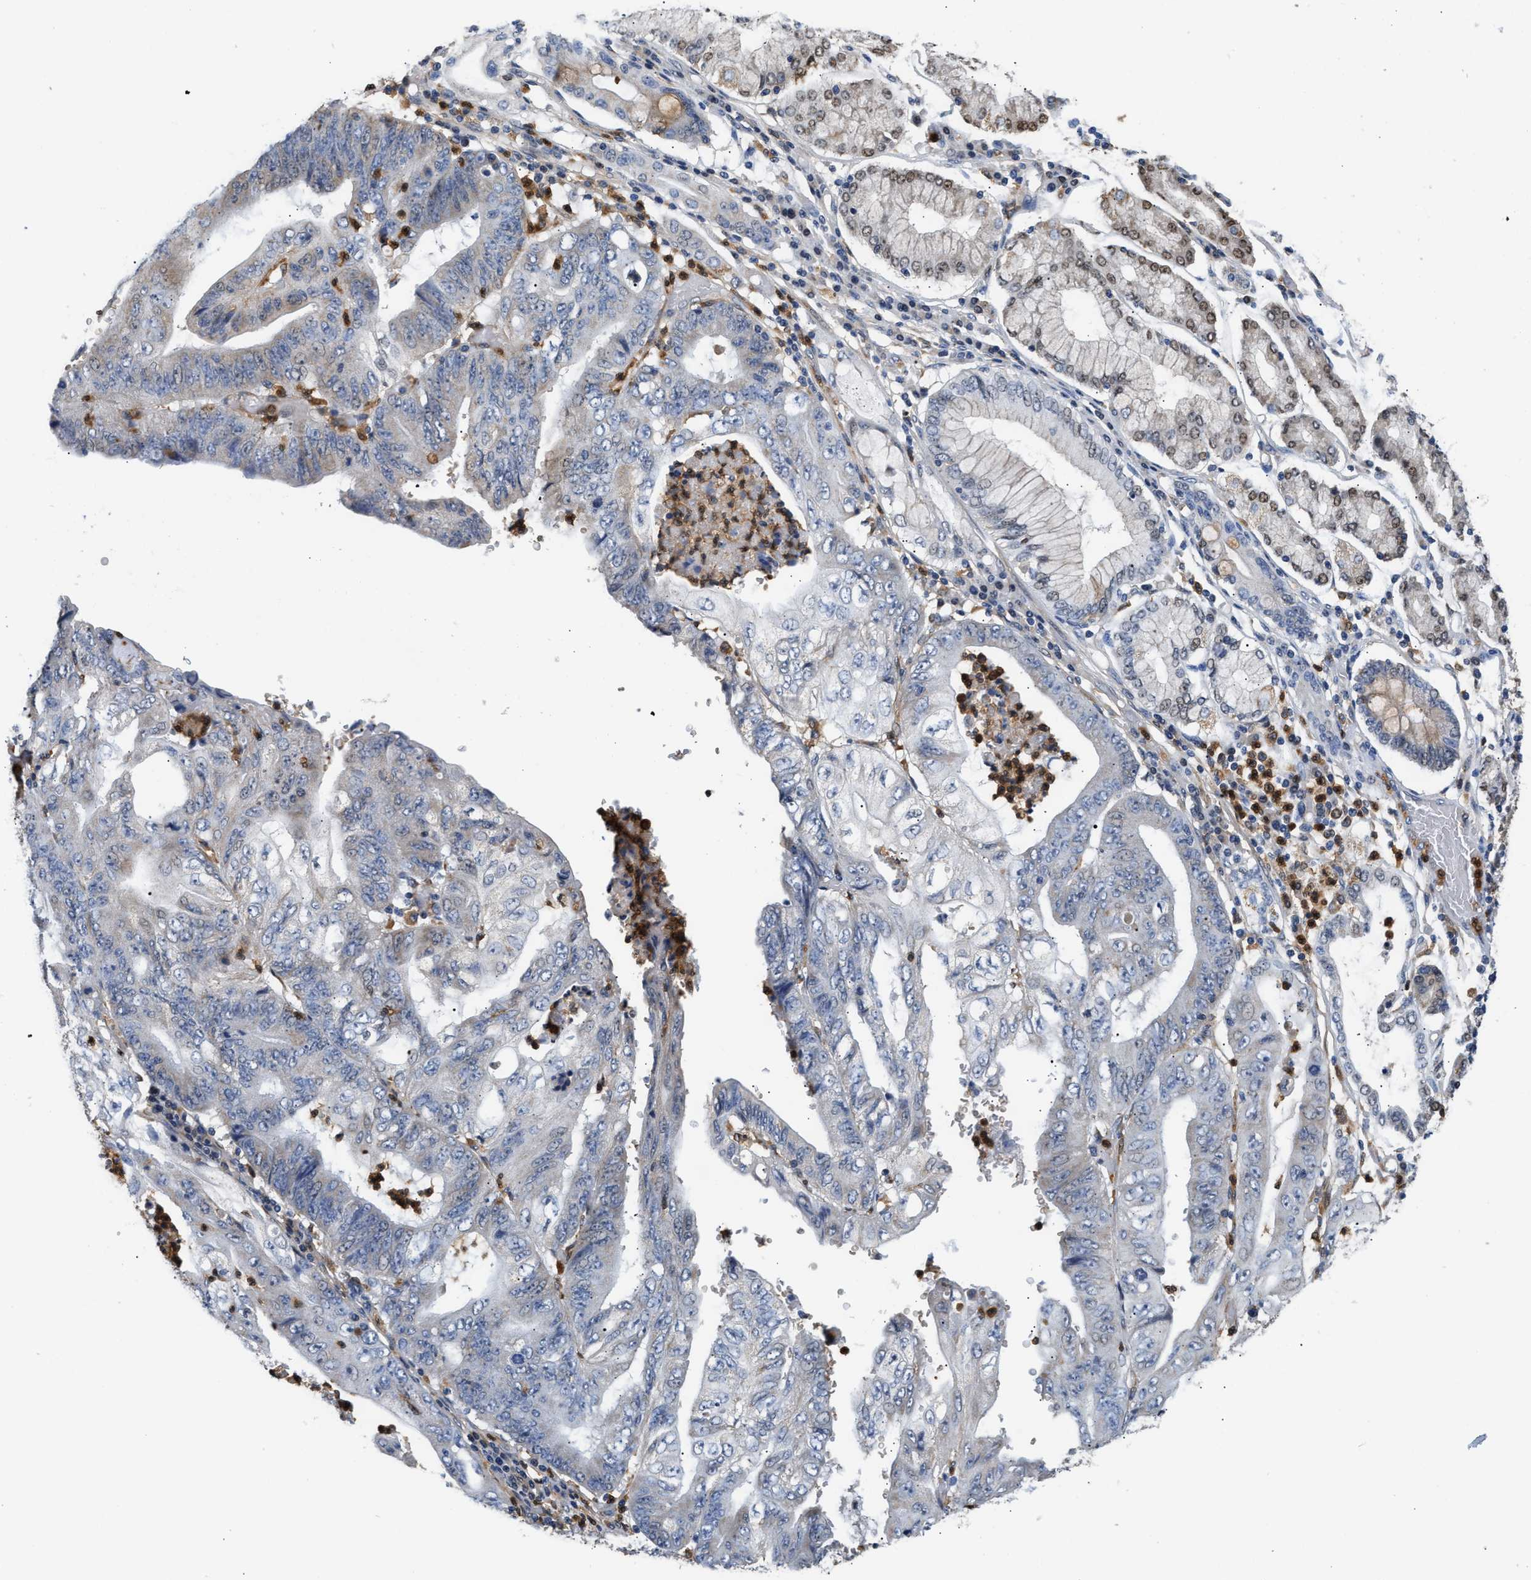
{"staining": {"intensity": "negative", "quantity": "none", "location": "none"}, "tissue": "stomach cancer", "cell_type": "Tumor cells", "image_type": "cancer", "snomed": [{"axis": "morphology", "description": "Adenocarcinoma, NOS"}, {"axis": "topography", "description": "Stomach"}], "caption": "An IHC micrograph of stomach adenocarcinoma is shown. There is no staining in tumor cells of stomach adenocarcinoma.", "gene": "RAB31", "patient": {"sex": "female", "age": 73}}